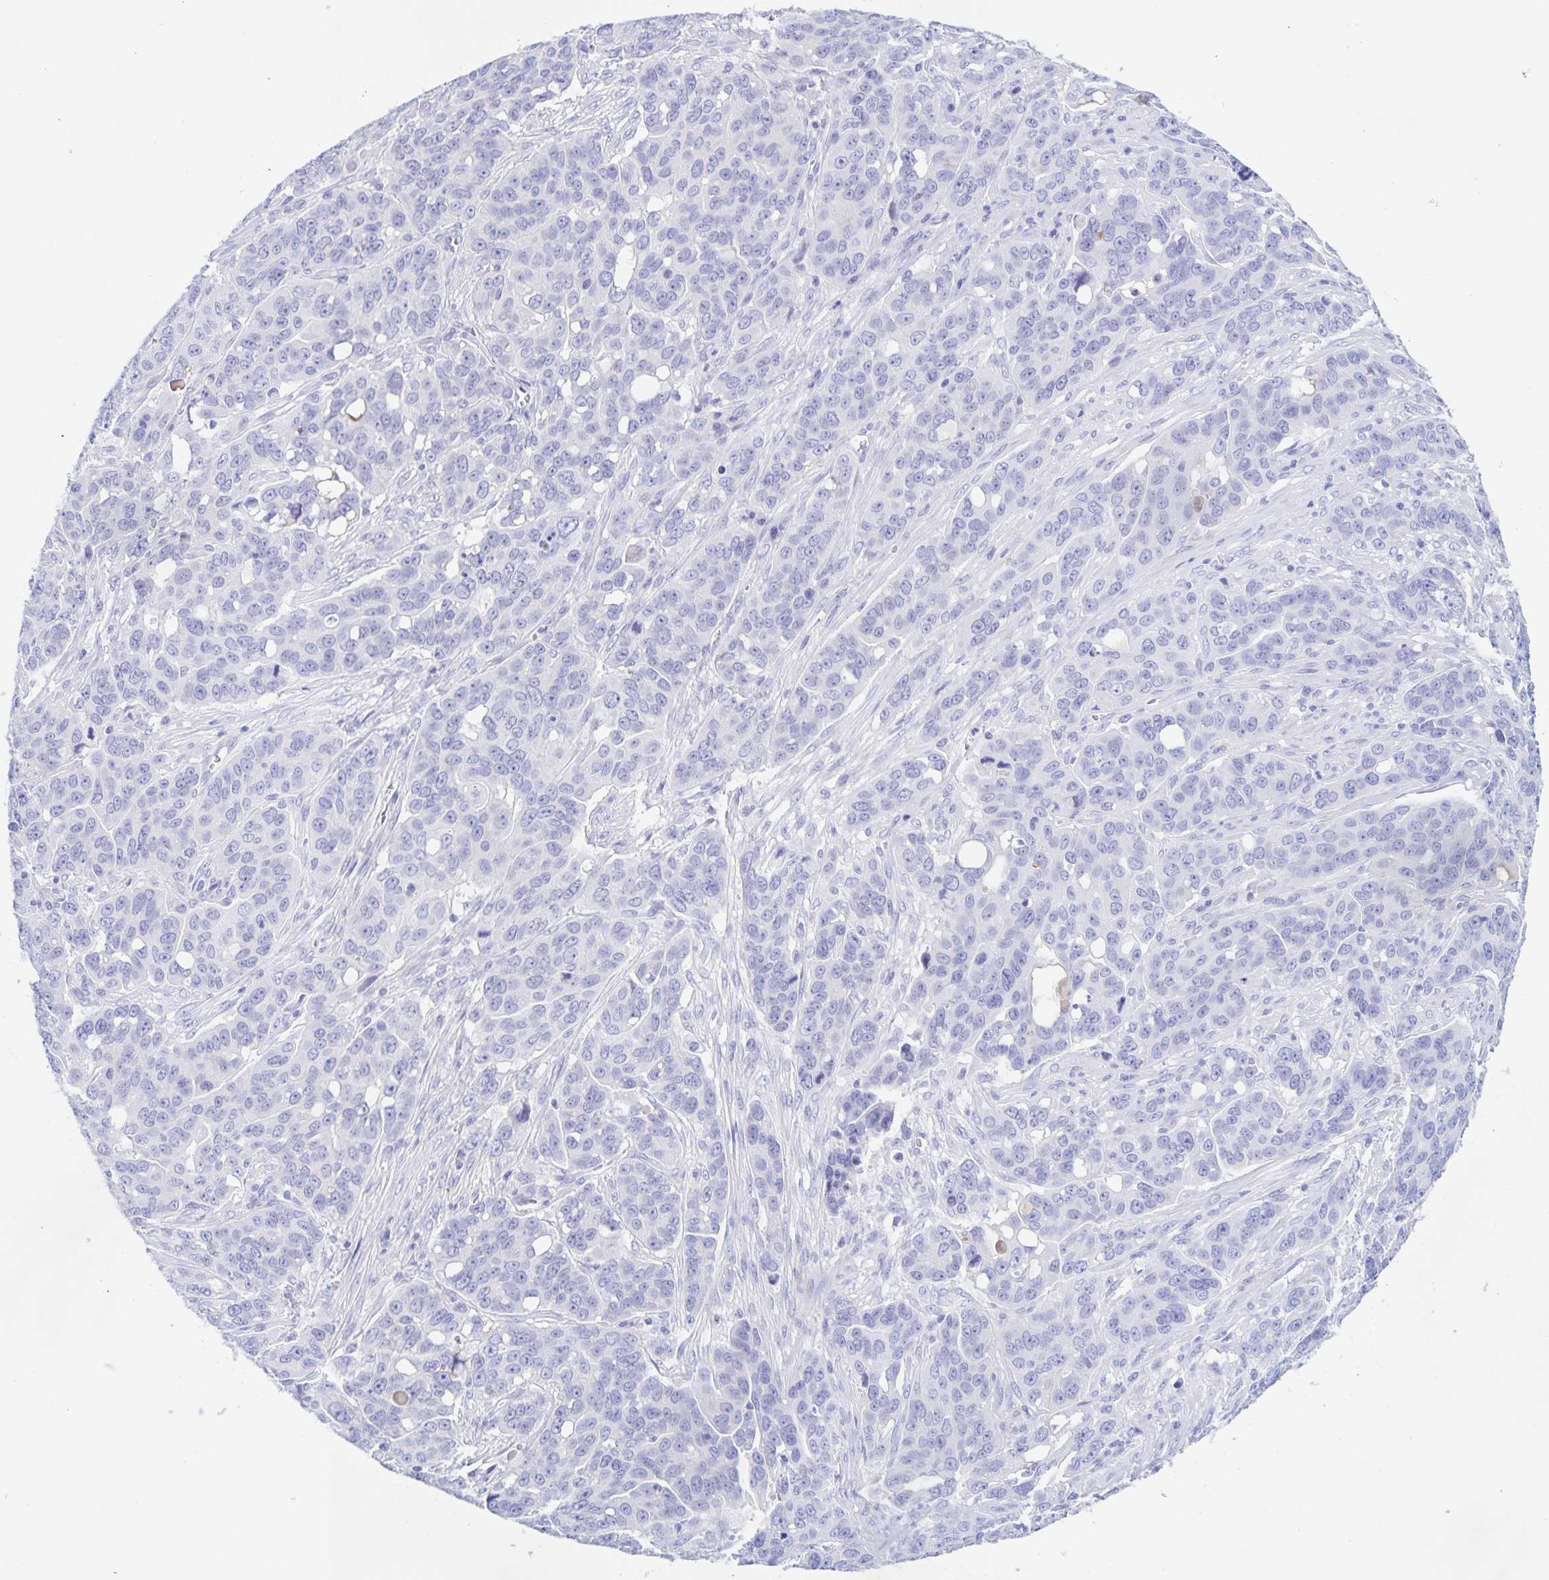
{"staining": {"intensity": "negative", "quantity": "none", "location": "none"}, "tissue": "ovarian cancer", "cell_type": "Tumor cells", "image_type": "cancer", "snomed": [{"axis": "morphology", "description": "Carcinoma, endometroid"}, {"axis": "topography", "description": "Ovary"}], "caption": "Immunohistochemical staining of human endometroid carcinoma (ovarian) reveals no significant staining in tumor cells.", "gene": "CATSPER4", "patient": {"sex": "female", "age": 78}}